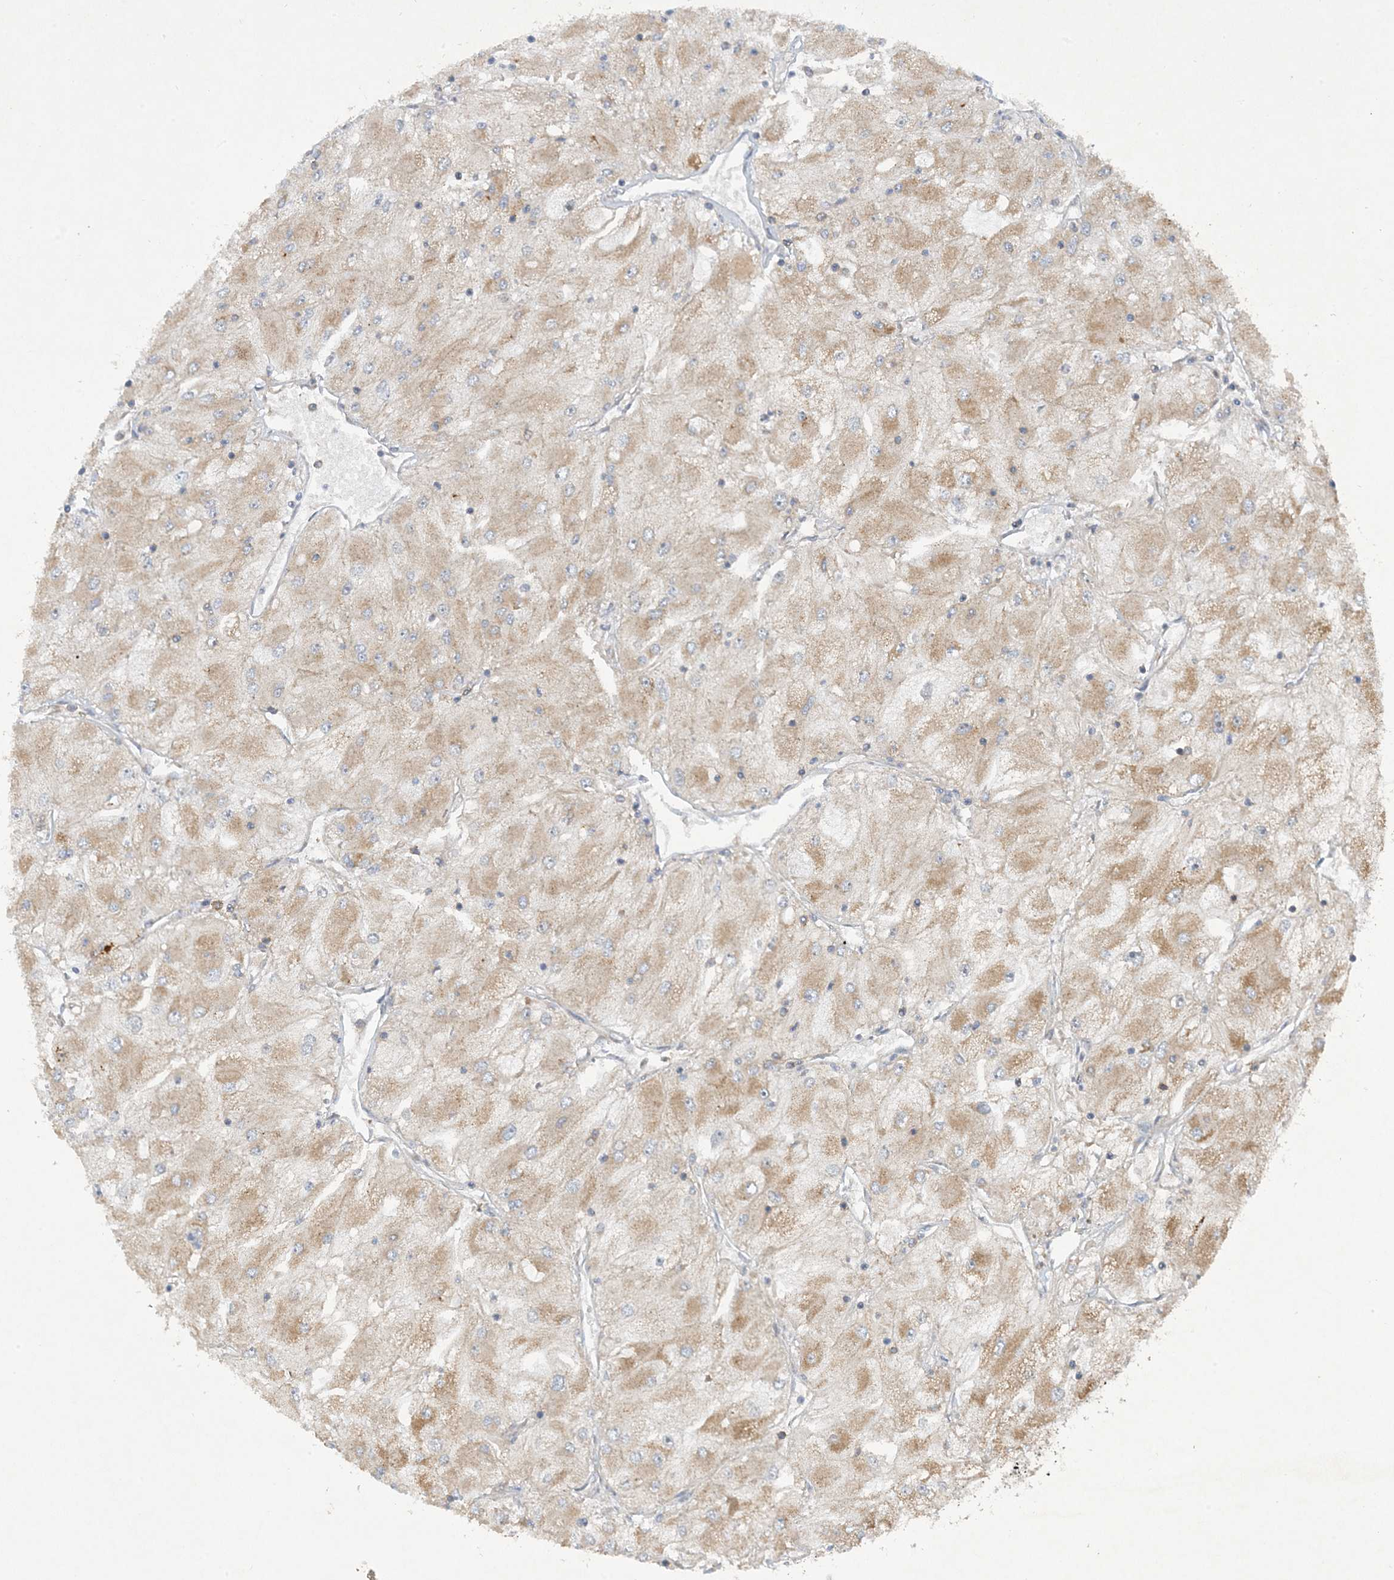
{"staining": {"intensity": "weak", "quantity": ">75%", "location": "cytoplasmic/membranous"}, "tissue": "renal cancer", "cell_type": "Tumor cells", "image_type": "cancer", "snomed": [{"axis": "morphology", "description": "Adenocarcinoma, NOS"}, {"axis": "topography", "description": "Kidney"}], "caption": "Approximately >75% of tumor cells in adenocarcinoma (renal) demonstrate weak cytoplasmic/membranous protein positivity as visualized by brown immunohistochemical staining.", "gene": "STAM2", "patient": {"sex": "male", "age": 80}}